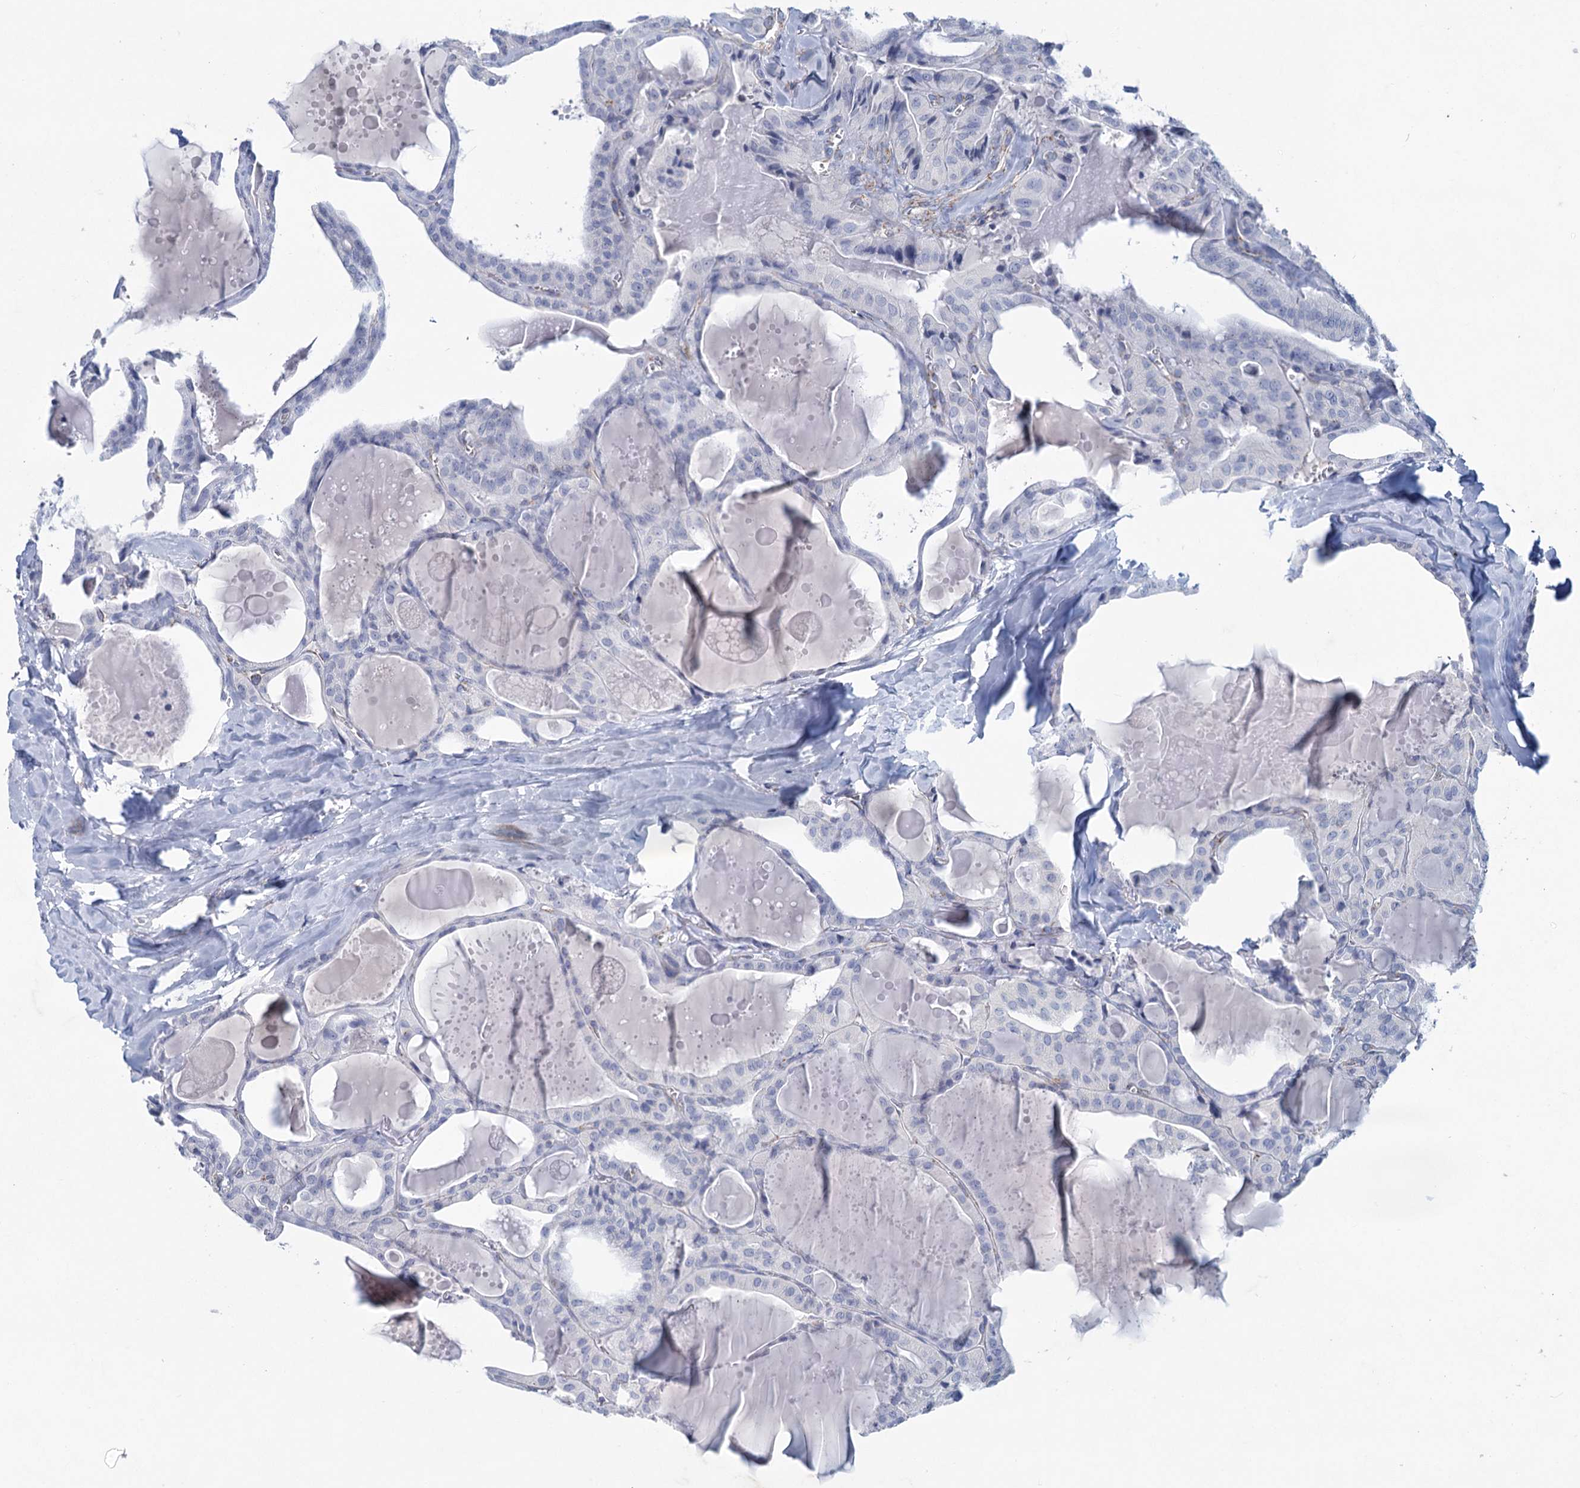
{"staining": {"intensity": "negative", "quantity": "none", "location": "none"}, "tissue": "thyroid cancer", "cell_type": "Tumor cells", "image_type": "cancer", "snomed": [{"axis": "morphology", "description": "Papillary adenocarcinoma, NOS"}, {"axis": "topography", "description": "Thyroid gland"}], "caption": "Tumor cells show no significant protein expression in papillary adenocarcinoma (thyroid).", "gene": "NDUFC2", "patient": {"sex": "male", "age": 52}}